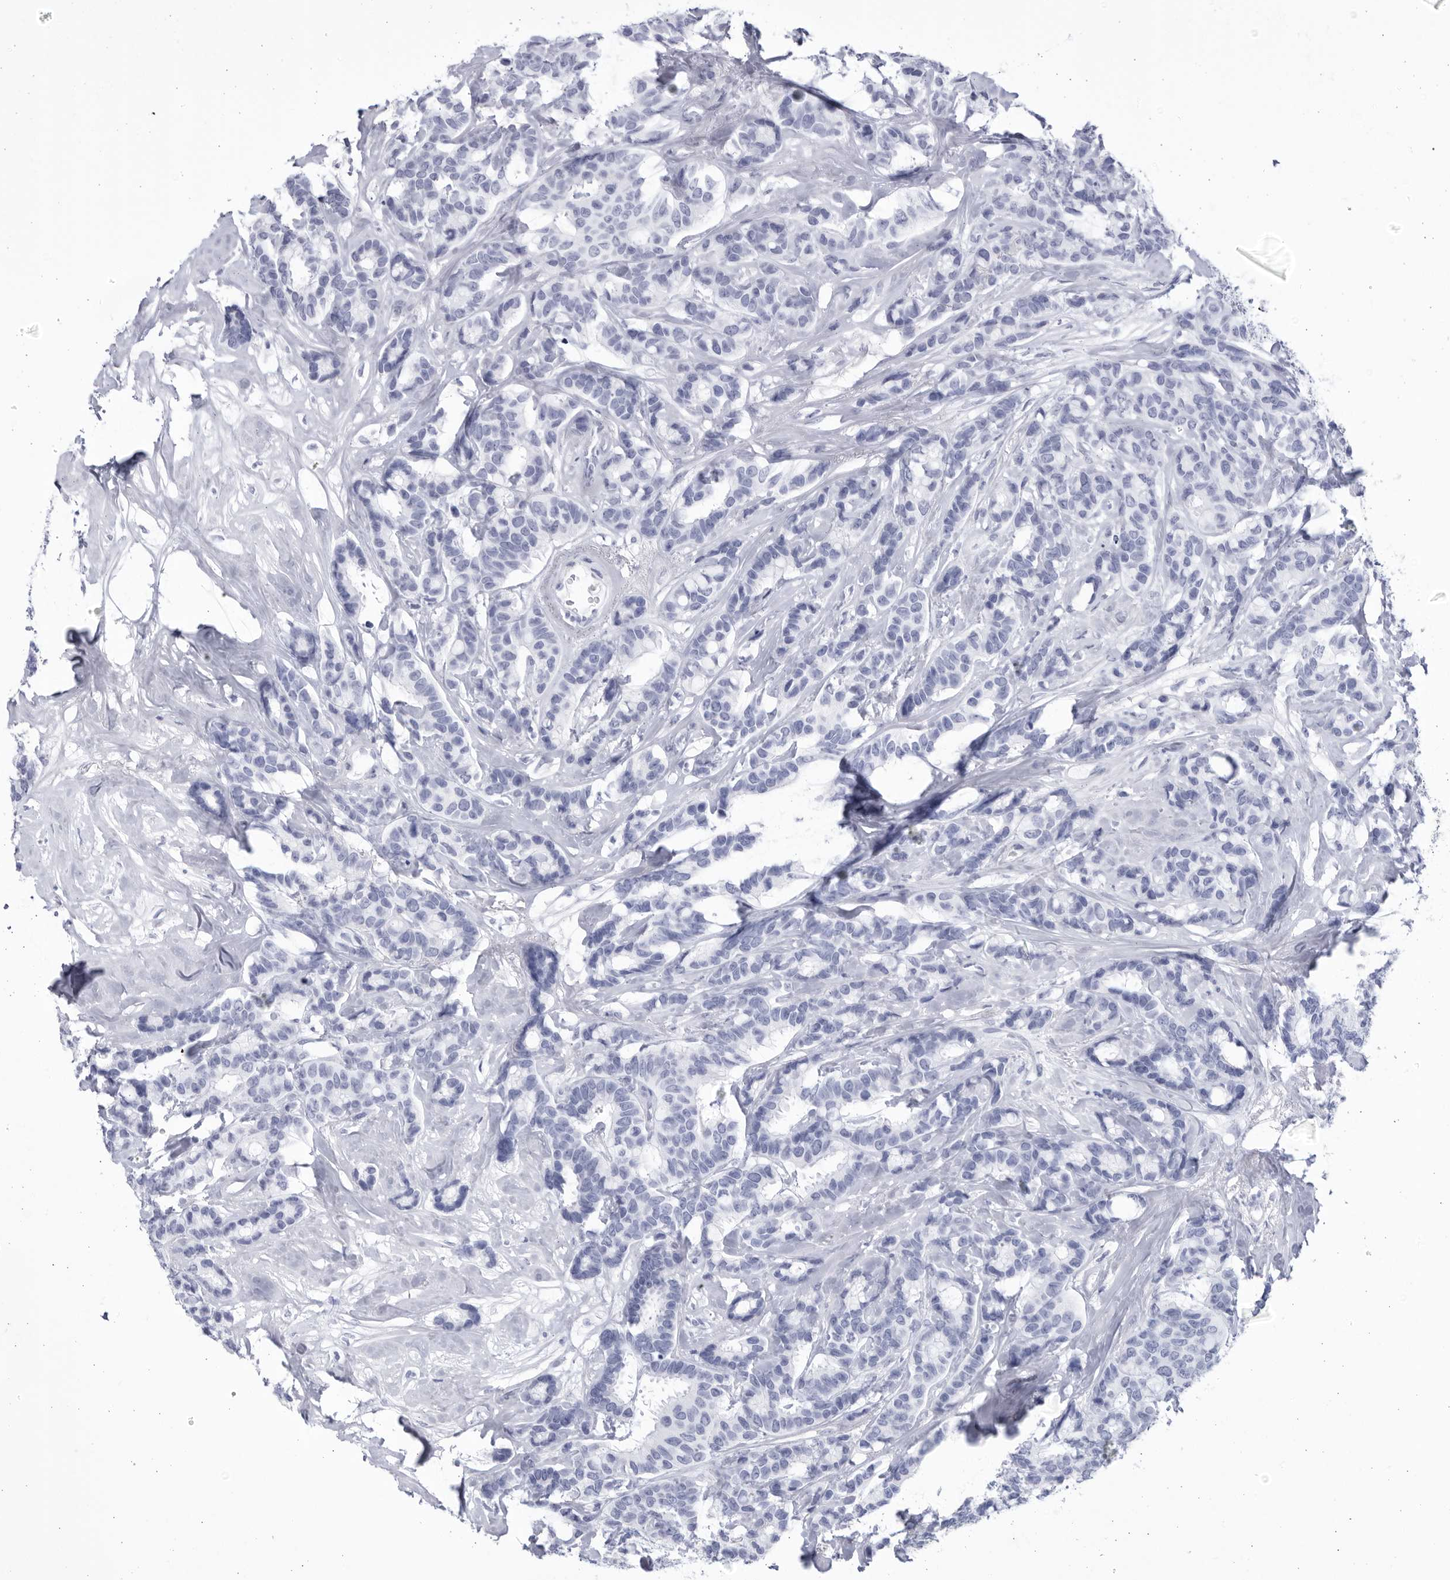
{"staining": {"intensity": "negative", "quantity": "none", "location": "none"}, "tissue": "breast cancer", "cell_type": "Tumor cells", "image_type": "cancer", "snomed": [{"axis": "morphology", "description": "Duct carcinoma"}, {"axis": "topography", "description": "Breast"}], "caption": "Immunohistochemistry of human invasive ductal carcinoma (breast) exhibits no expression in tumor cells.", "gene": "CCDC181", "patient": {"sex": "female", "age": 87}}